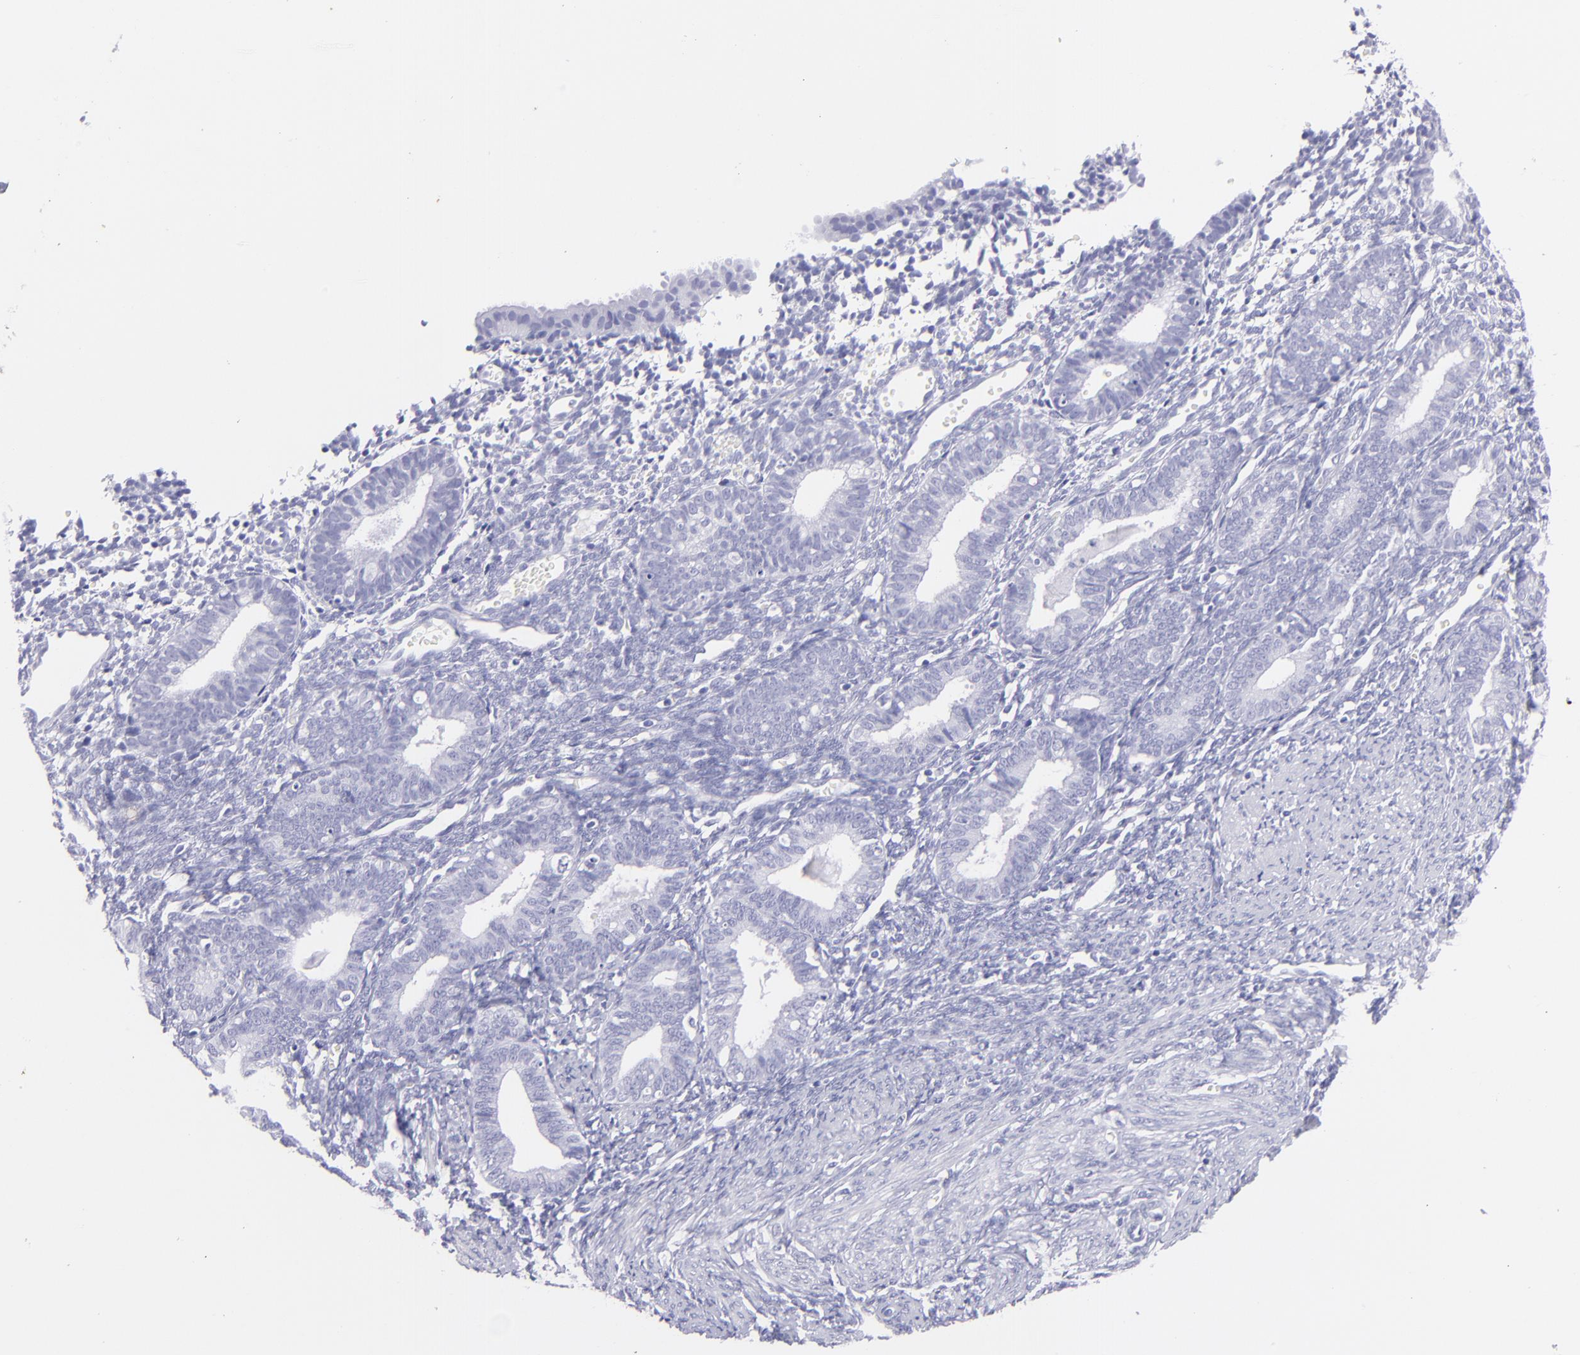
{"staining": {"intensity": "negative", "quantity": "none", "location": "none"}, "tissue": "endometrium", "cell_type": "Cells in endometrial stroma", "image_type": "normal", "snomed": [{"axis": "morphology", "description": "Normal tissue, NOS"}, {"axis": "topography", "description": "Endometrium"}], "caption": "Immunohistochemical staining of benign human endometrium exhibits no significant positivity in cells in endometrial stroma.", "gene": "PIP", "patient": {"sex": "female", "age": 61}}